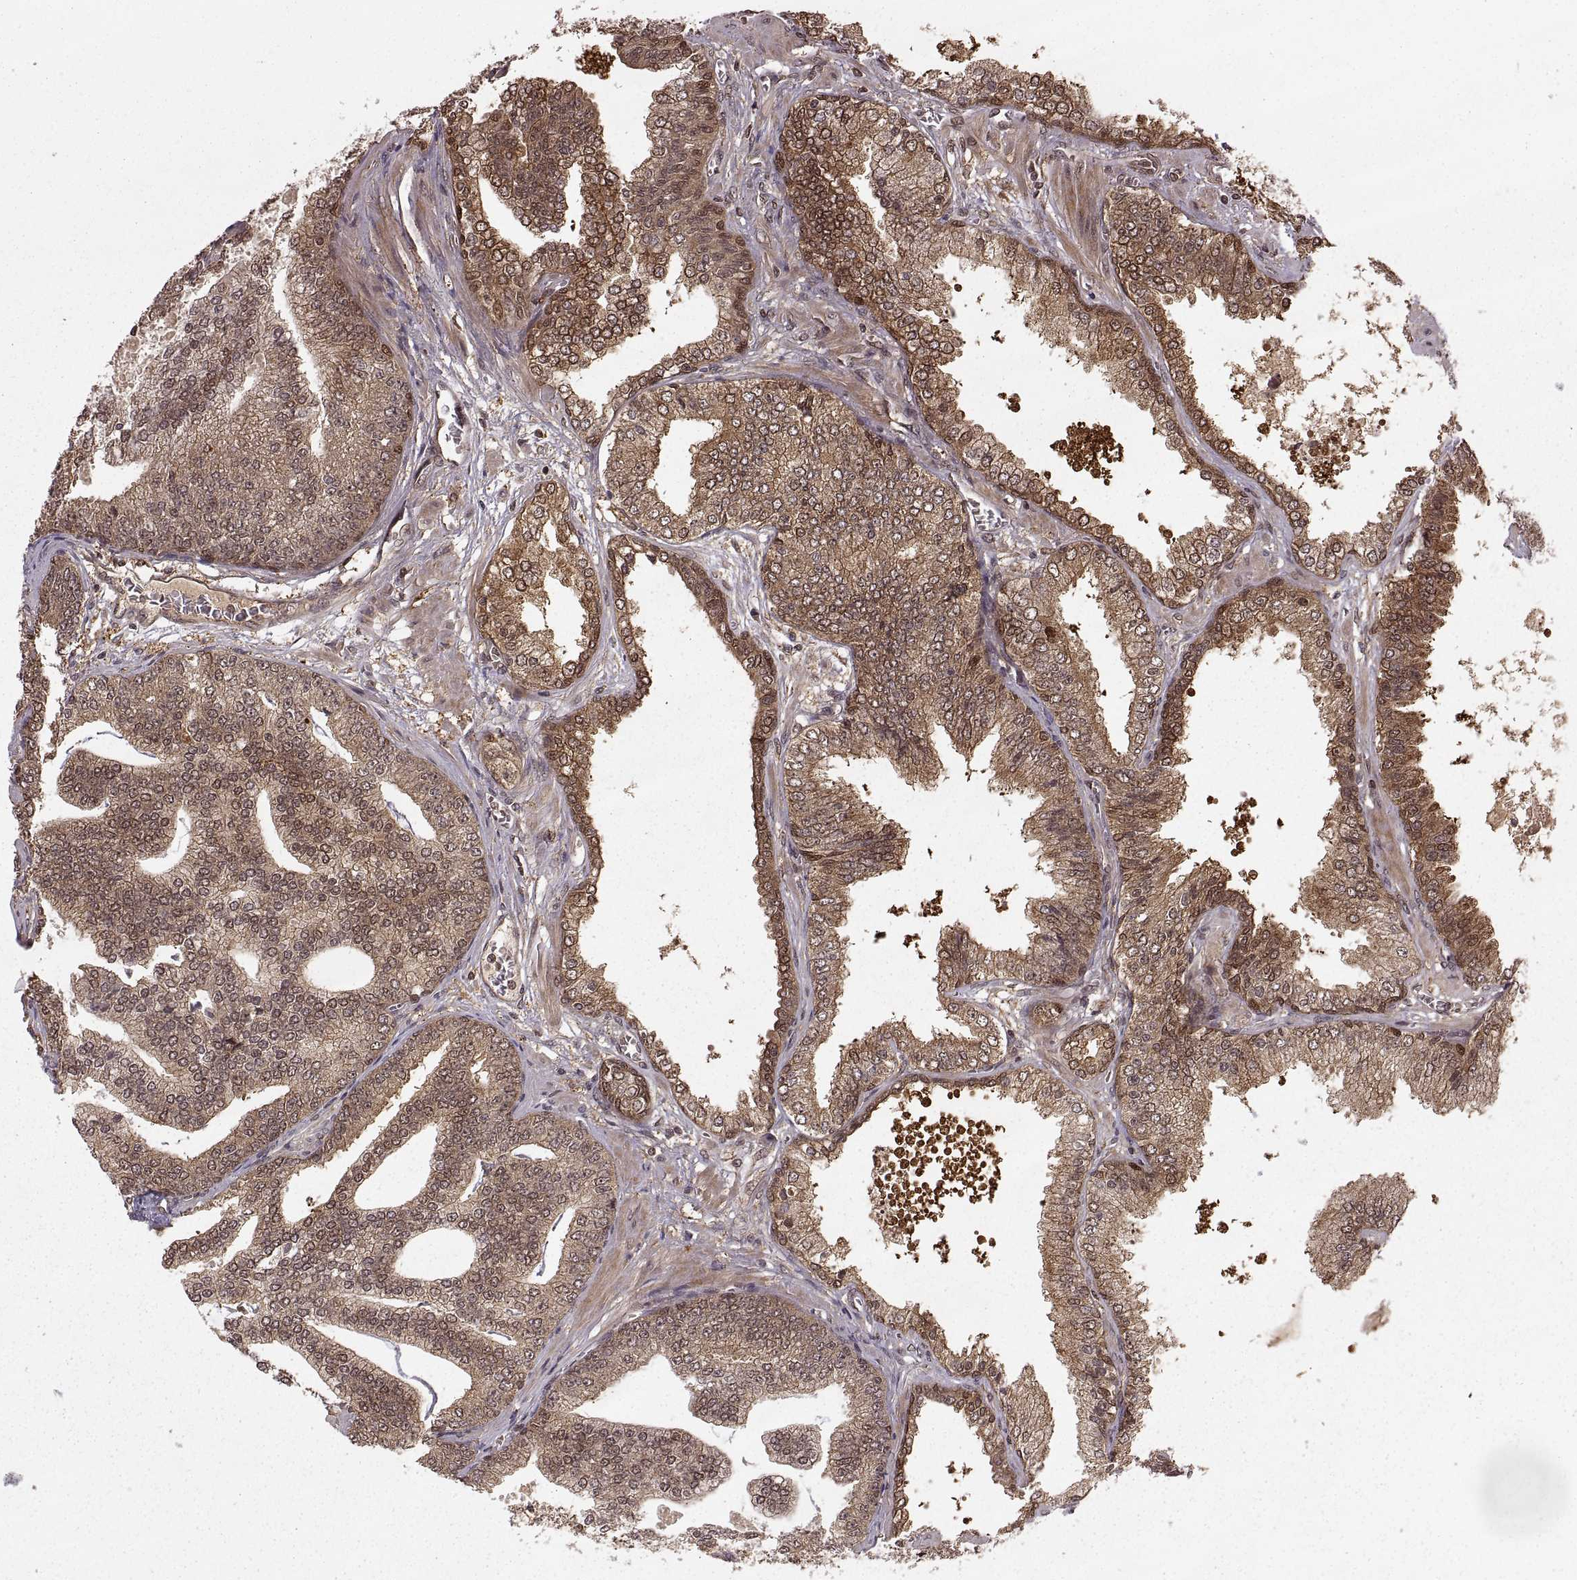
{"staining": {"intensity": "moderate", "quantity": ">75%", "location": "cytoplasmic/membranous"}, "tissue": "prostate cancer", "cell_type": "Tumor cells", "image_type": "cancer", "snomed": [{"axis": "morphology", "description": "Adenocarcinoma, NOS"}, {"axis": "topography", "description": "Prostate"}], "caption": "Prostate cancer (adenocarcinoma) stained for a protein shows moderate cytoplasmic/membranous positivity in tumor cells. (Stains: DAB in brown, nuclei in blue, Microscopy: brightfield microscopy at high magnification).", "gene": "DEDD", "patient": {"sex": "male", "age": 64}}